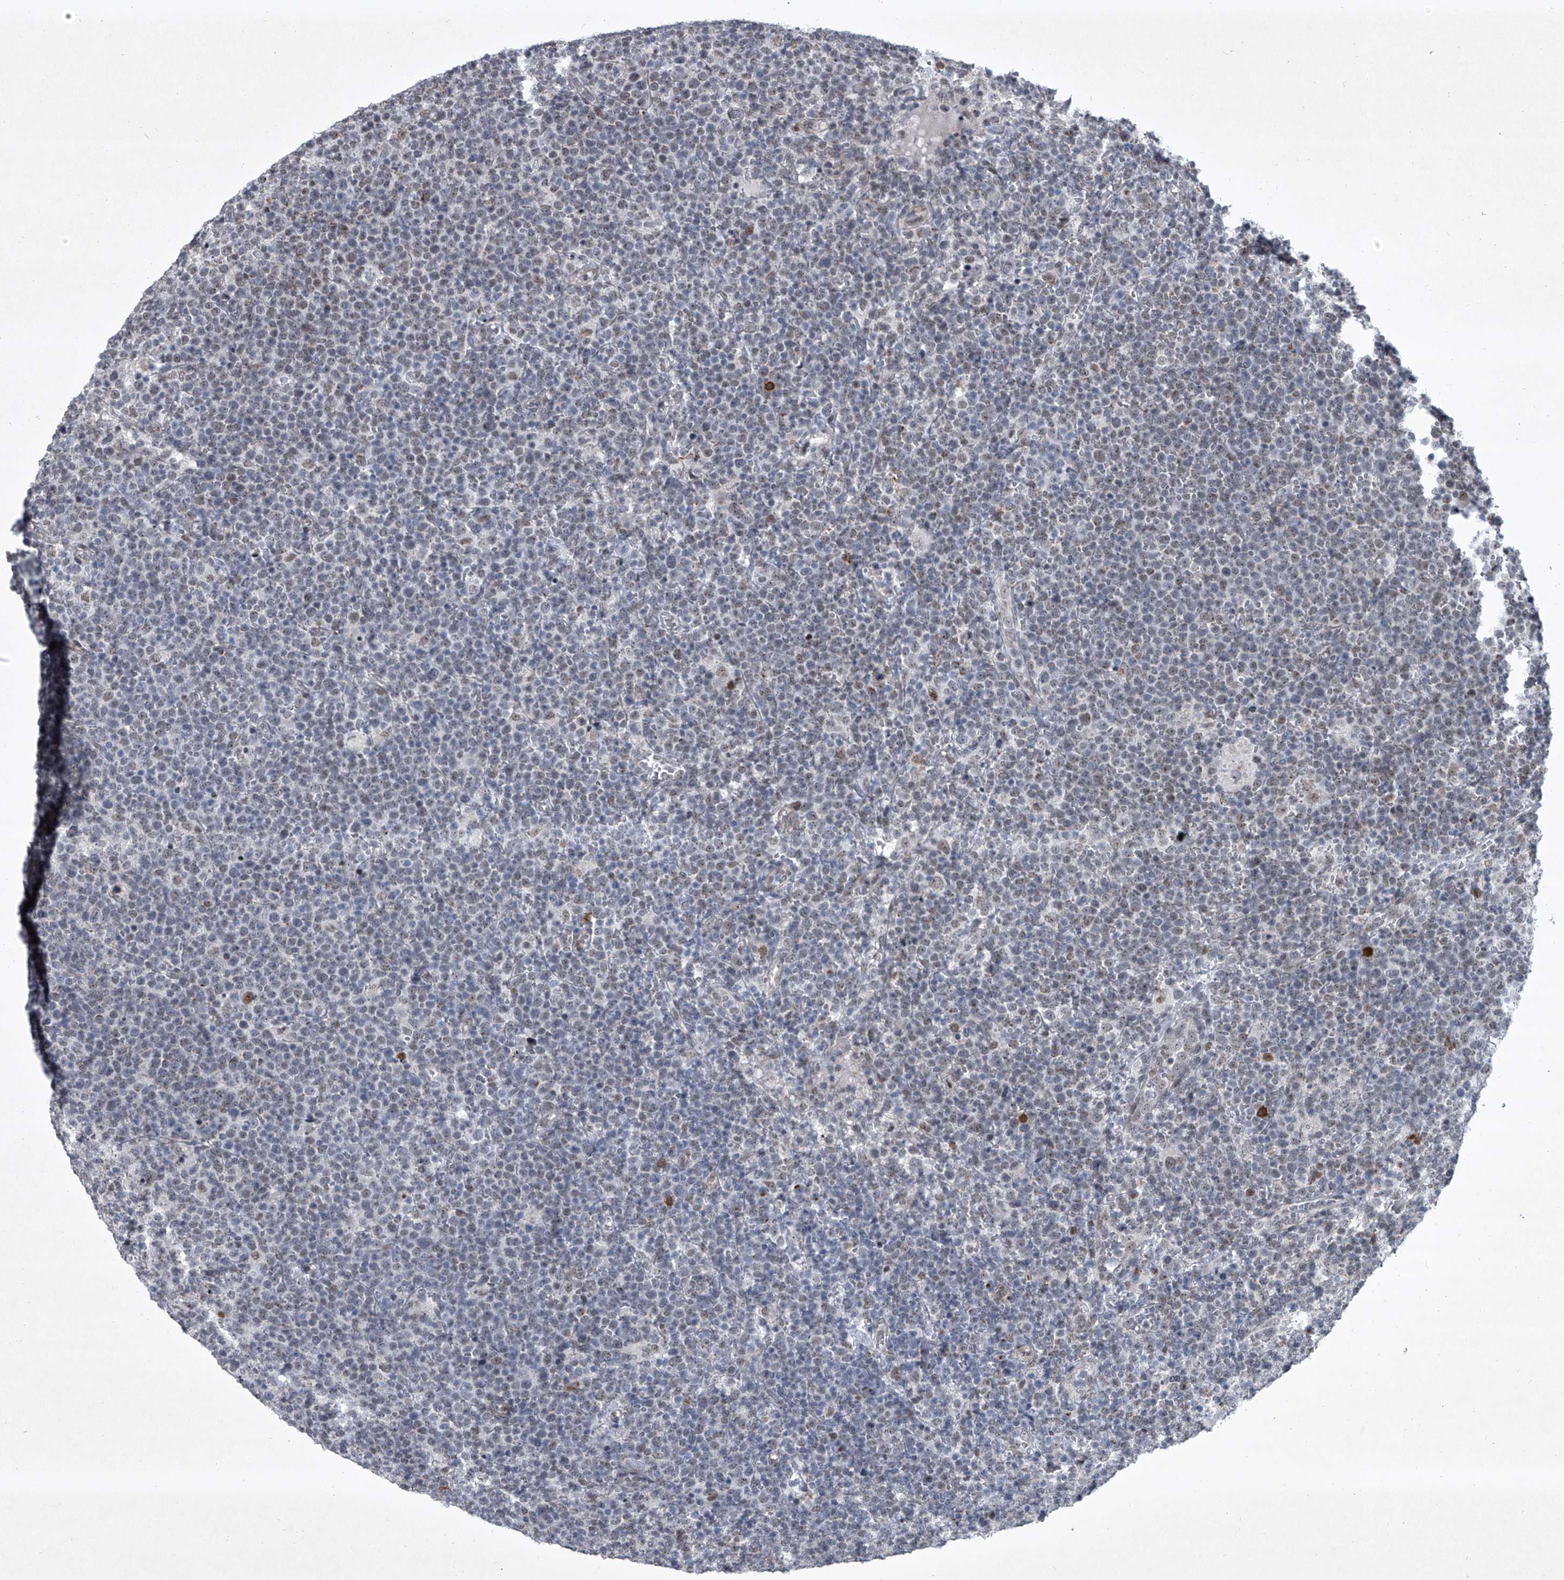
{"staining": {"intensity": "negative", "quantity": "none", "location": "none"}, "tissue": "lymphoma", "cell_type": "Tumor cells", "image_type": "cancer", "snomed": [{"axis": "morphology", "description": "Malignant lymphoma, non-Hodgkin's type, High grade"}, {"axis": "topography", "description": "Lymph node"}], "caption": "An immunohistochemistry (IHC) photomicrograph of lymphoma is shown. There is no staining in tumor cells of lymphoma.", "gene": "MLLT1", "patient": {"sex": "male", "age": 61}}